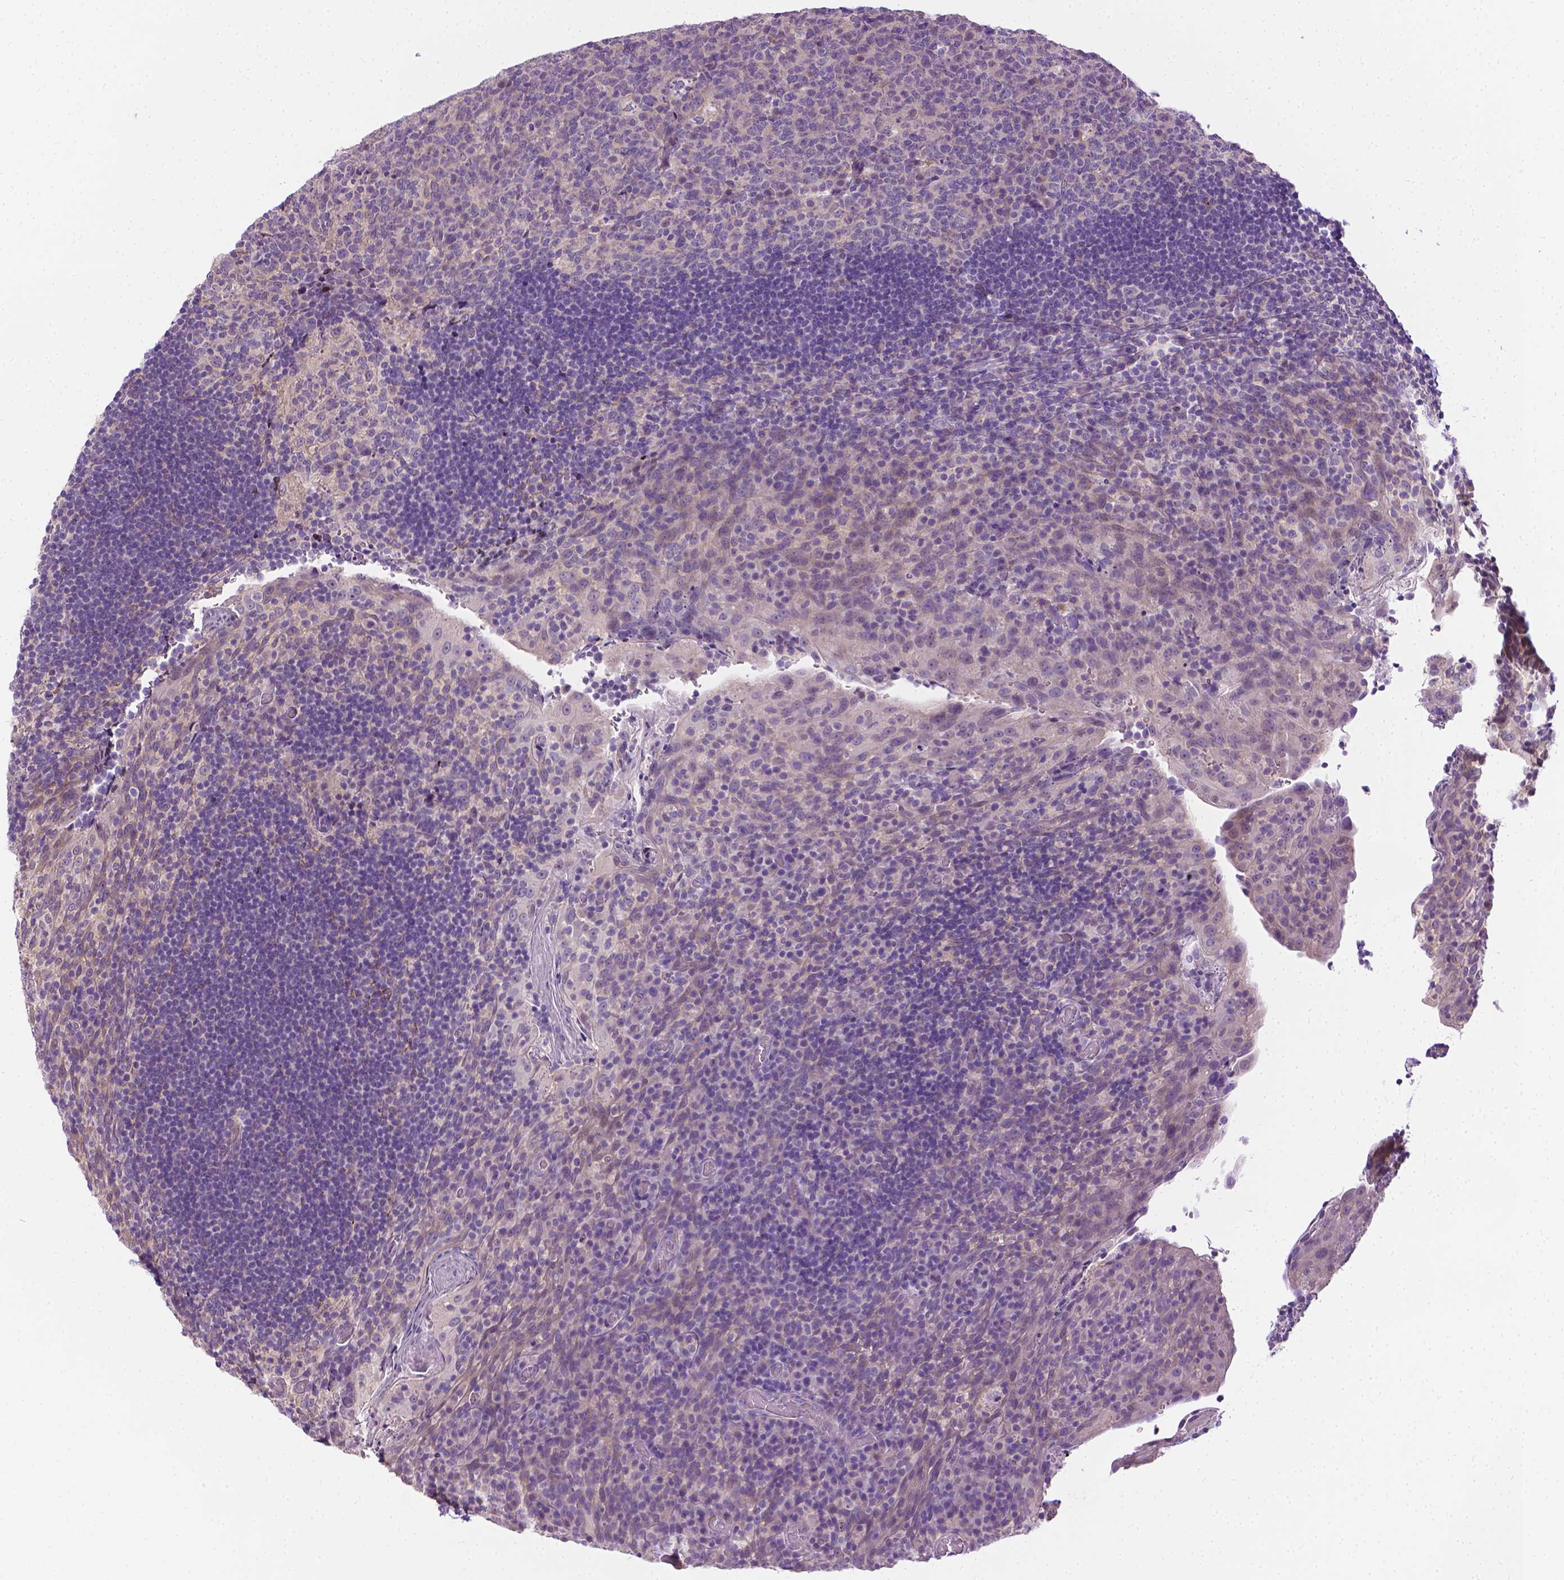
{"staining": {"intensity": "negative", "quantity": "none", "location": "none"}, "tissue": "tonsil", "cell_type": "Germinal center cells", "image_type": "normal", "snomed": [{"axis": "morphology", "description": "Normal tissue, NOS"}, {"axis": "topography", "description": "Tonsil"}], "caption": "Immunohistochemistry photomicrograph of normal human tonsil stained for a protein (brown), which exhibits no staining in germinal center cells.", "gene": "MCOLN3", "patient": {"sex": "male", "age": 17}}